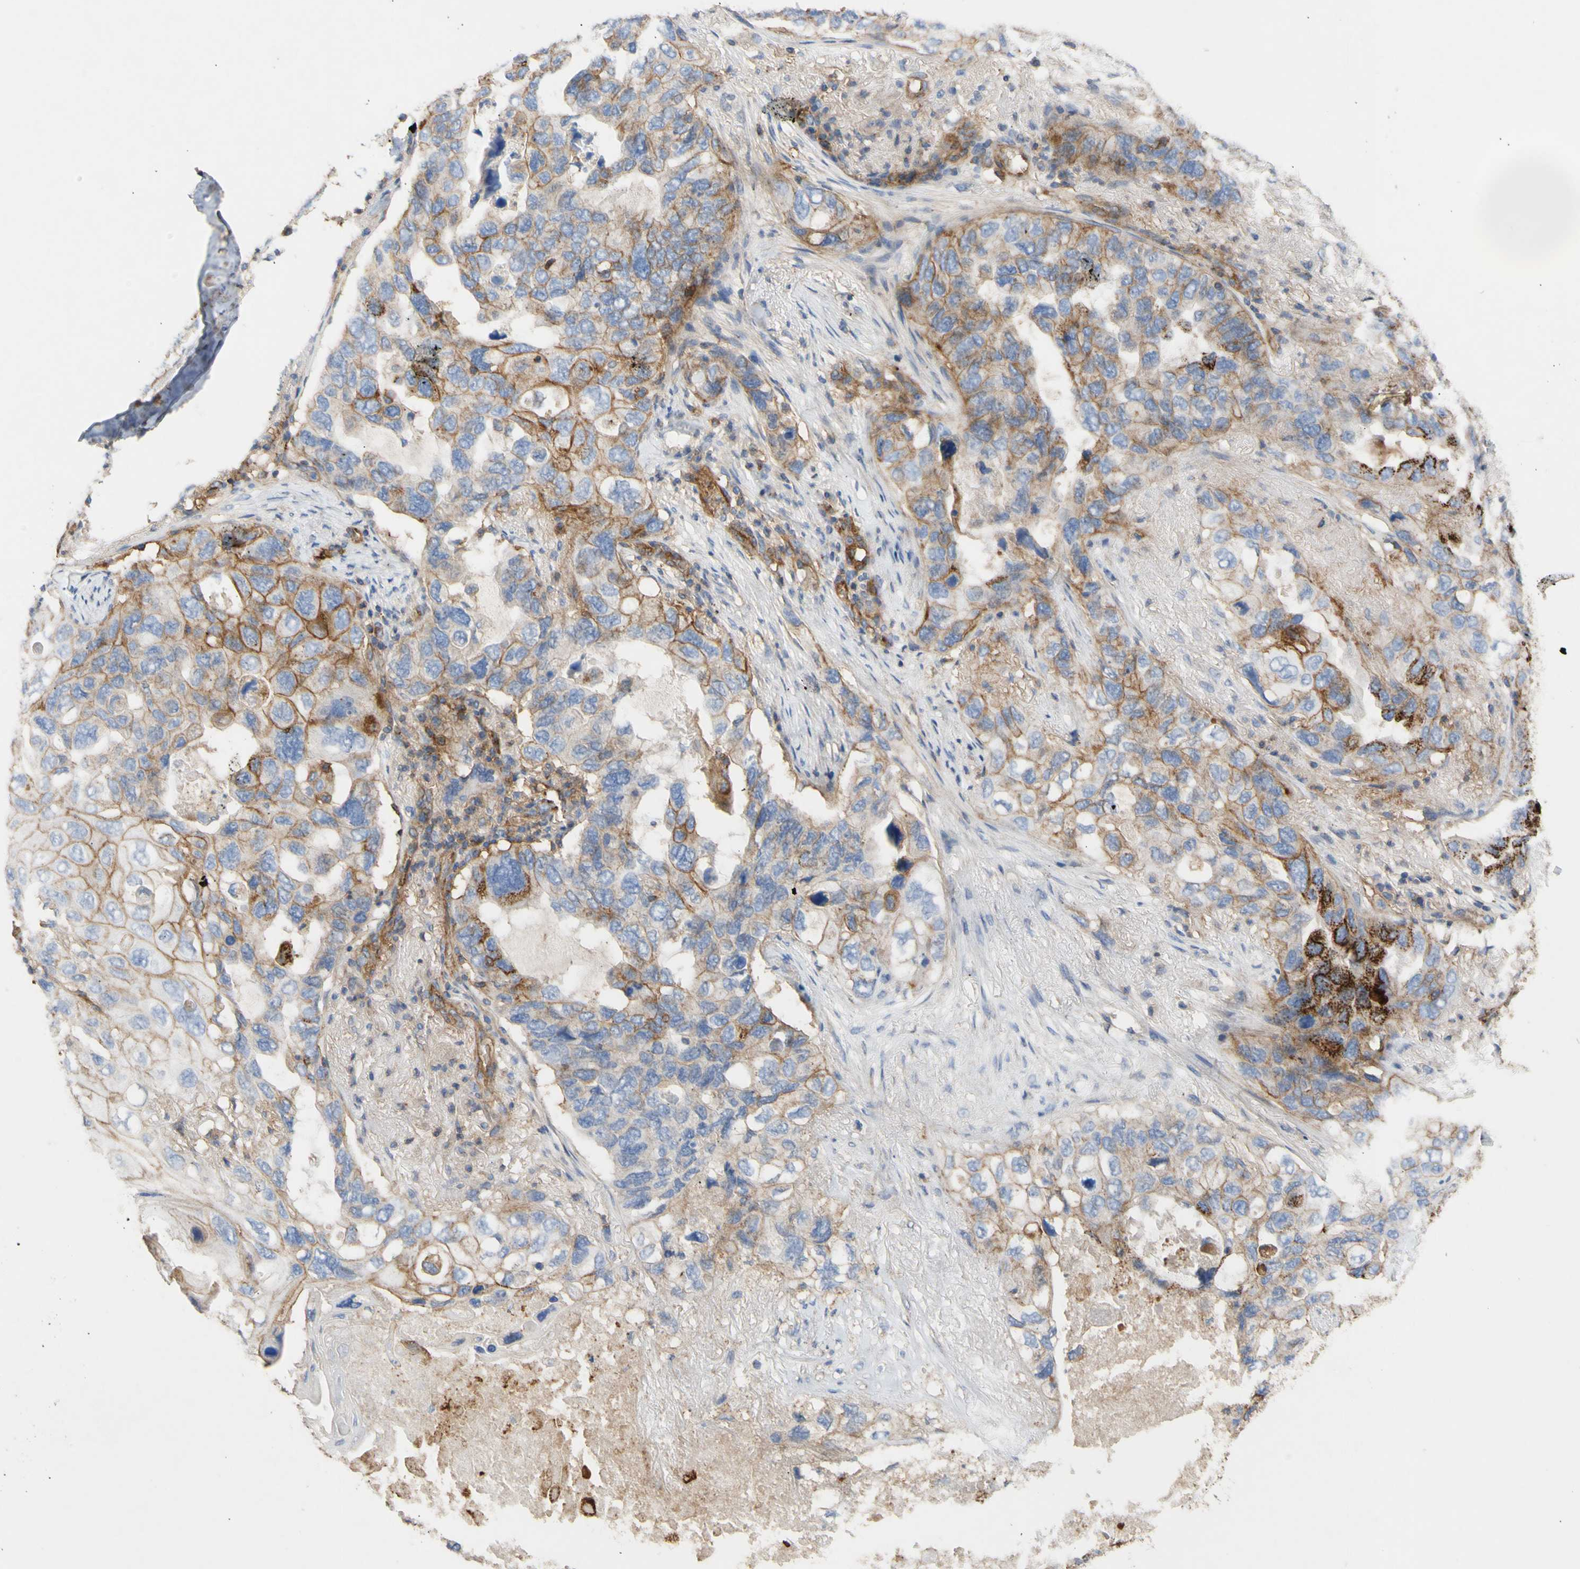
{"staining": {"intensity": "moderate", "quantity": ">75%", "location": "cytoplasmic/membranous"}, "tissue": "lung cancer", "cell_type": "Tumor cells", "image_type": "cancer", "snomed": [{"axis": "morphology", "description": "Squamous cell carcinoma, NOS"}, {"axis": "topography", "description": "Lung"}], "caption": "An image showing moderate cytoplasmic/membranous positivity in about >75% of tumor cells in lung cancer, as visualized by brown immunohistochemical staining.", "gene": "ATP2A3", "patient": {"sex": "female", "age": 73}}